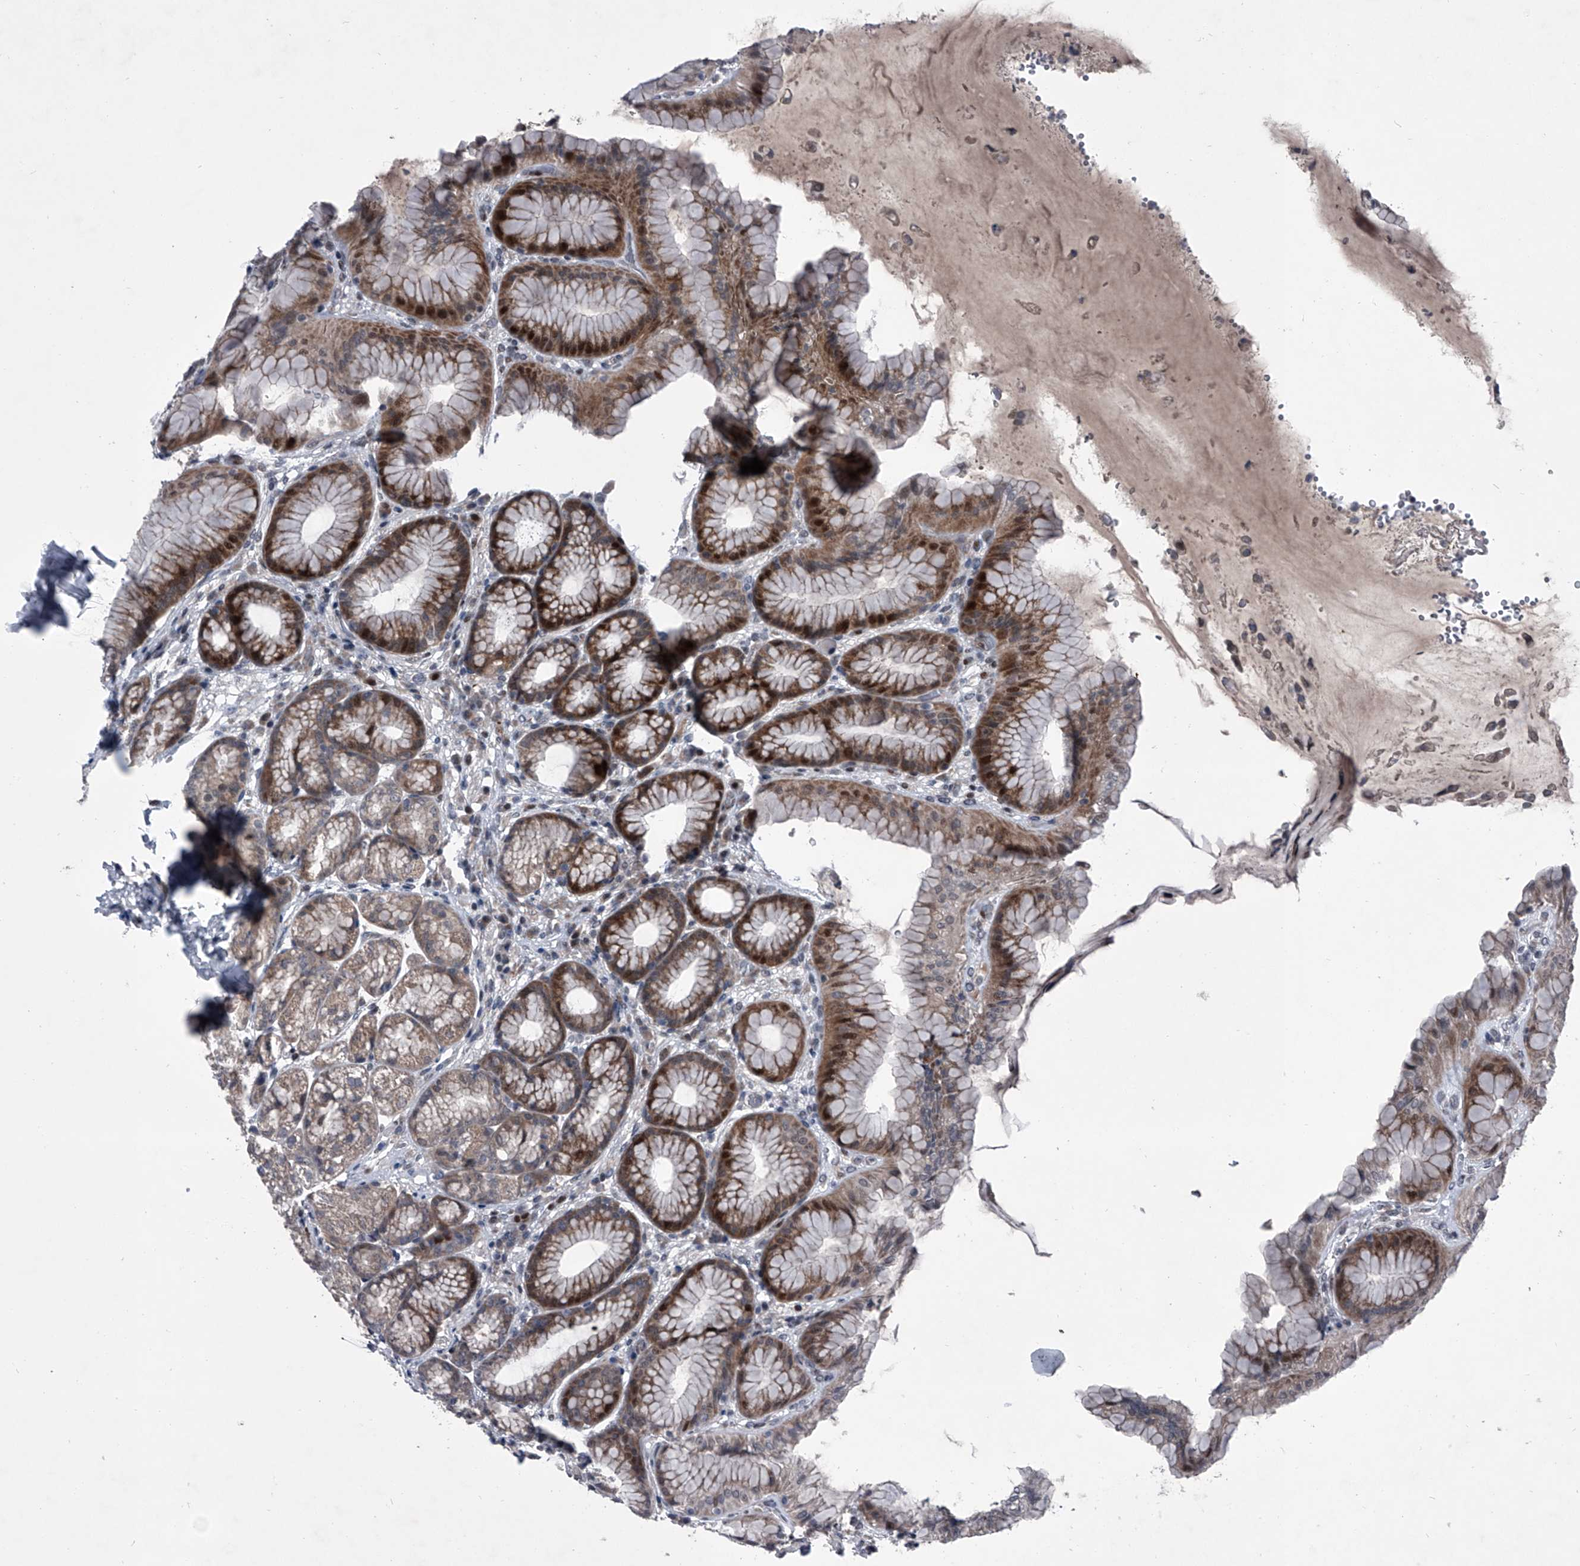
{"staining": {"intensity": "moderate", "quantity": "25%-75%", "location": "cytoplasmic/membranous,nuclear"}, "tissue": "stomach", "cell_type": "Glandular cells", "image_type": "normal", "snomed": [{"axis": "morphology", "description": "Normal tissue, NOS"}, {"axis": "topography", "description": "Stomach"}], "caption": "A brown stain highlights moderate cytoplasmic/membranous,nuclear expression of a protein in glandular cells of benign stomach. (DAB IHC, brown staining for protein, blue staining for nuclei).", "gene": "ELK4", "patient": {"sex": "male", "age": 57}}